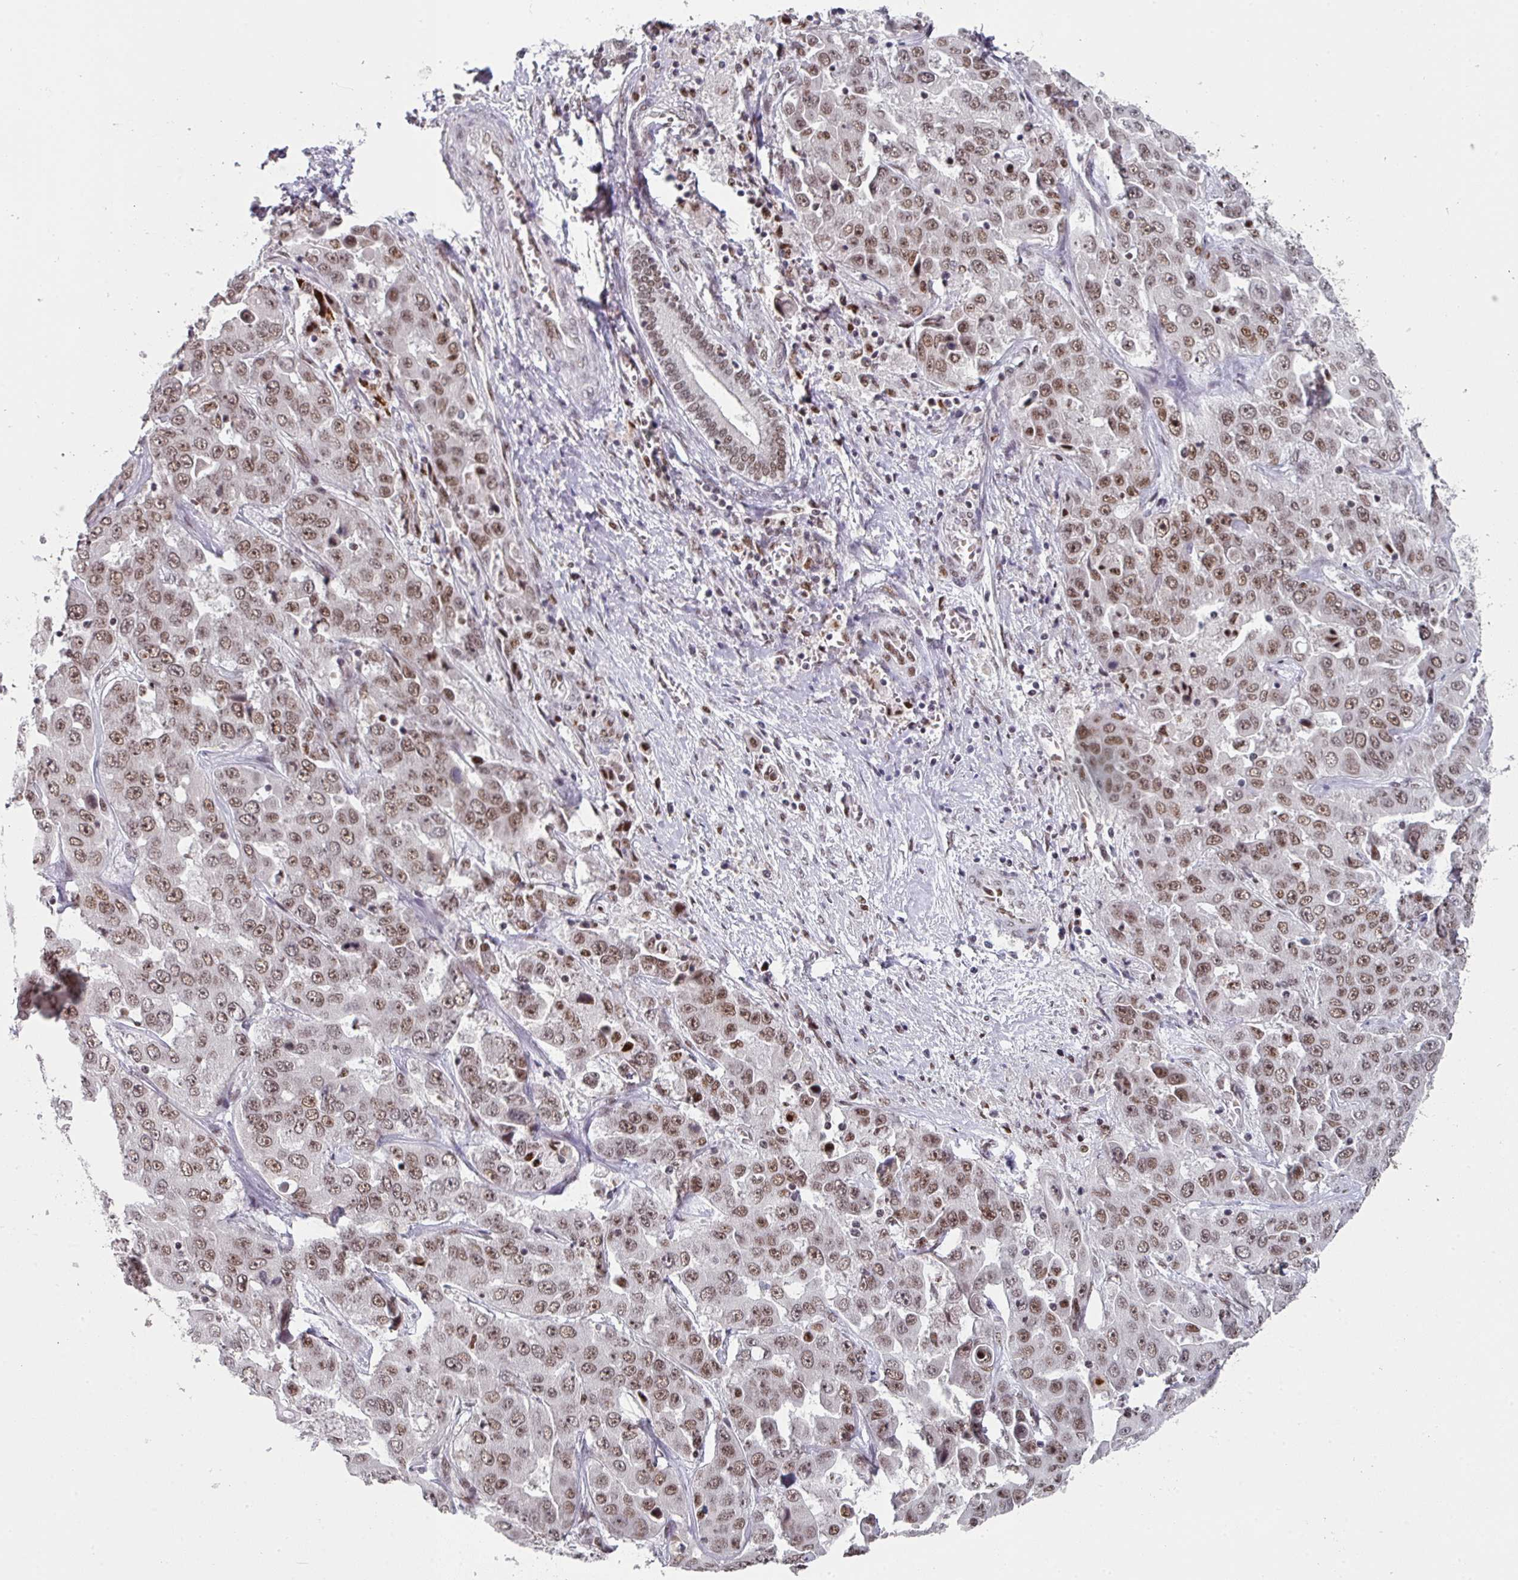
{"staining": {"intensity": "moderate", "quantity": ">75%", "location": "nuclear"}, "tissue": "liver cancer", "cell_type": "Tumor cells", "image_type": "cancer", "snomed": [{"axis": "morphology", "description": "Cholangiocarcinoma"}, {"axis": "topography", "description": "Liver"}], "caption": "Liver cancer was stained to show a protein in brown. There is medium levels of moderate nuclear staining in approximately >75% of tumor cells.", "gene": "RAD50", "patient": {"sex": "female", "age": 52}}